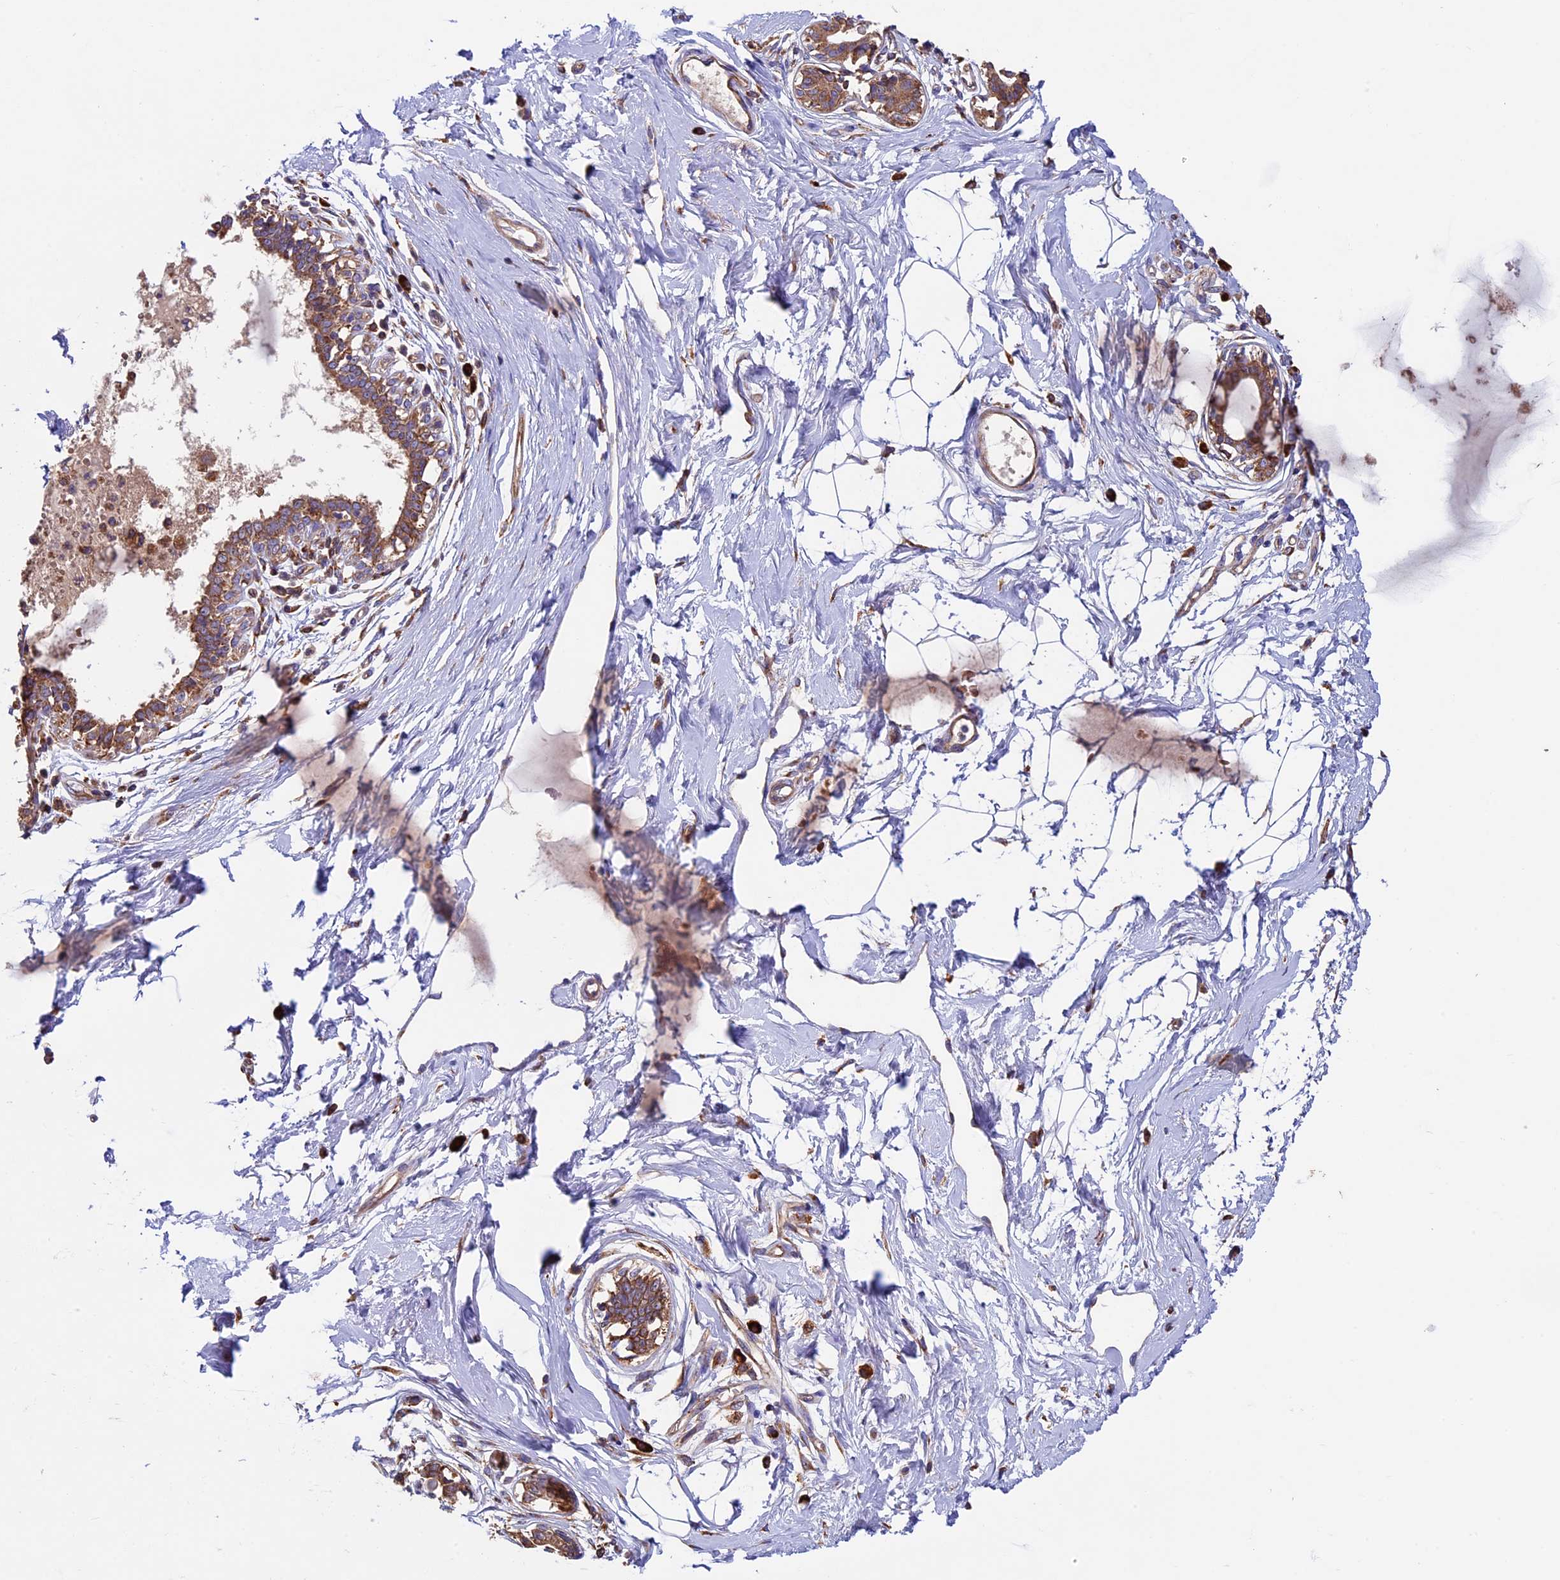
{"staining": {"intensity": "negative", "quantity": "none", "location": "none"}, "tissue": "breast", "cell_type": "Adipocytes", "image_type": "normal", "snomed": [{"axis": "morphology", "description": "Normal tissue, NOS"}, {"axis": "topography", "description": "Breast"}], "caption": "Immunohistochemistry of normal human breast demonstrates no positivity in adipocytes. (IHC, brightfield microscopy, high magnification).", "gene": "BTBD3", "patient": {"sex": "female", "age": 45}}